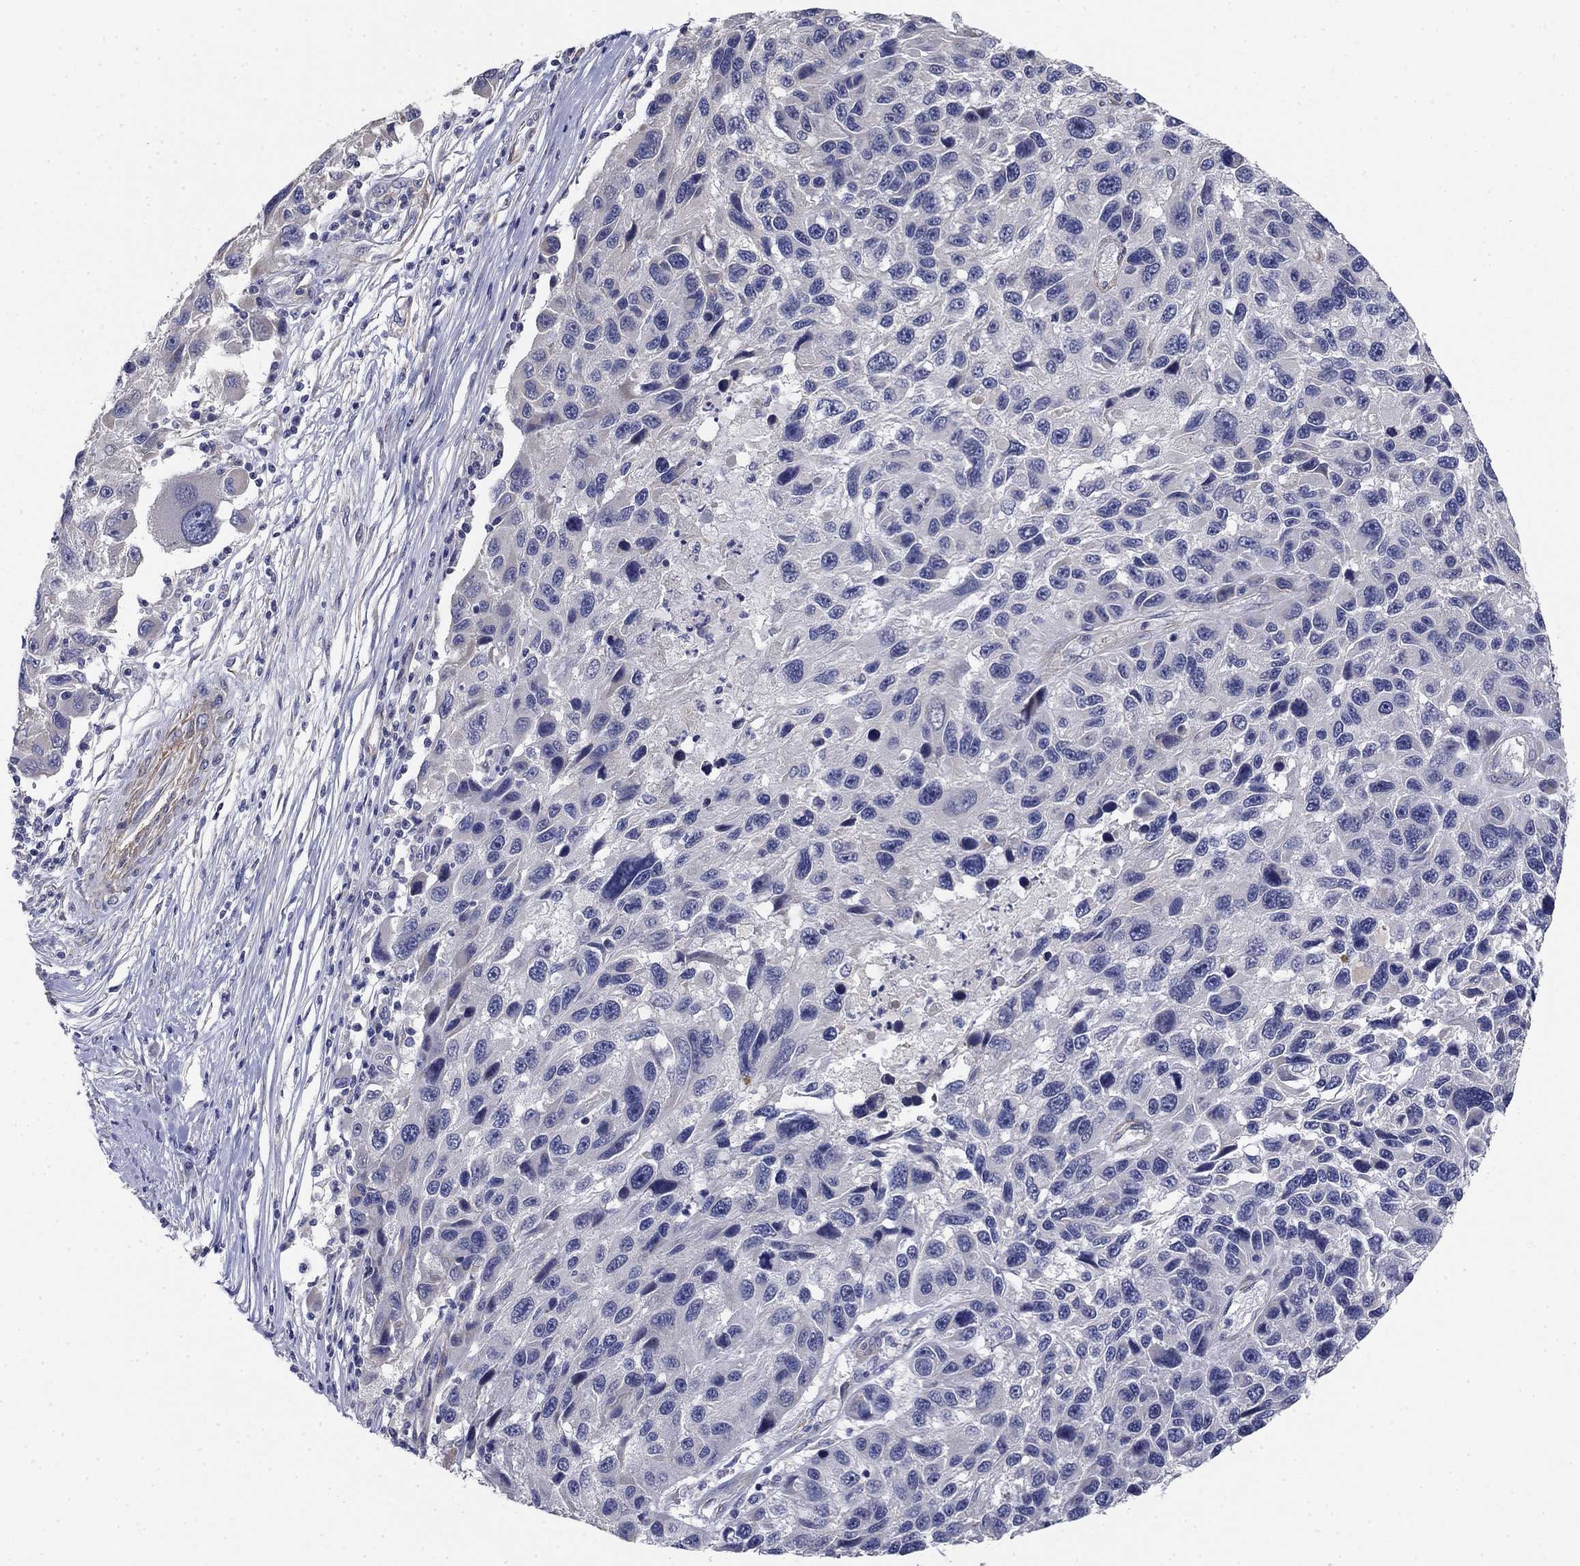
{"staining": {"intensity": "negative", "quantity": "none", "location": "none"}, "tissue": "melanoma", "cell_type": "Tumor cells", "image_type": "cancer", "snomed": [{"axis": "morphology", "description": "Malignant melanoma, NOS"}, {"axis": "topography", "description": "Skin"}], "caption": "Human melanoma stained for a protein using immunohistochemistry displays no staining in tumor cells.", "gene": "GRK7", "patient": {"sex": "male", "age": 53}}